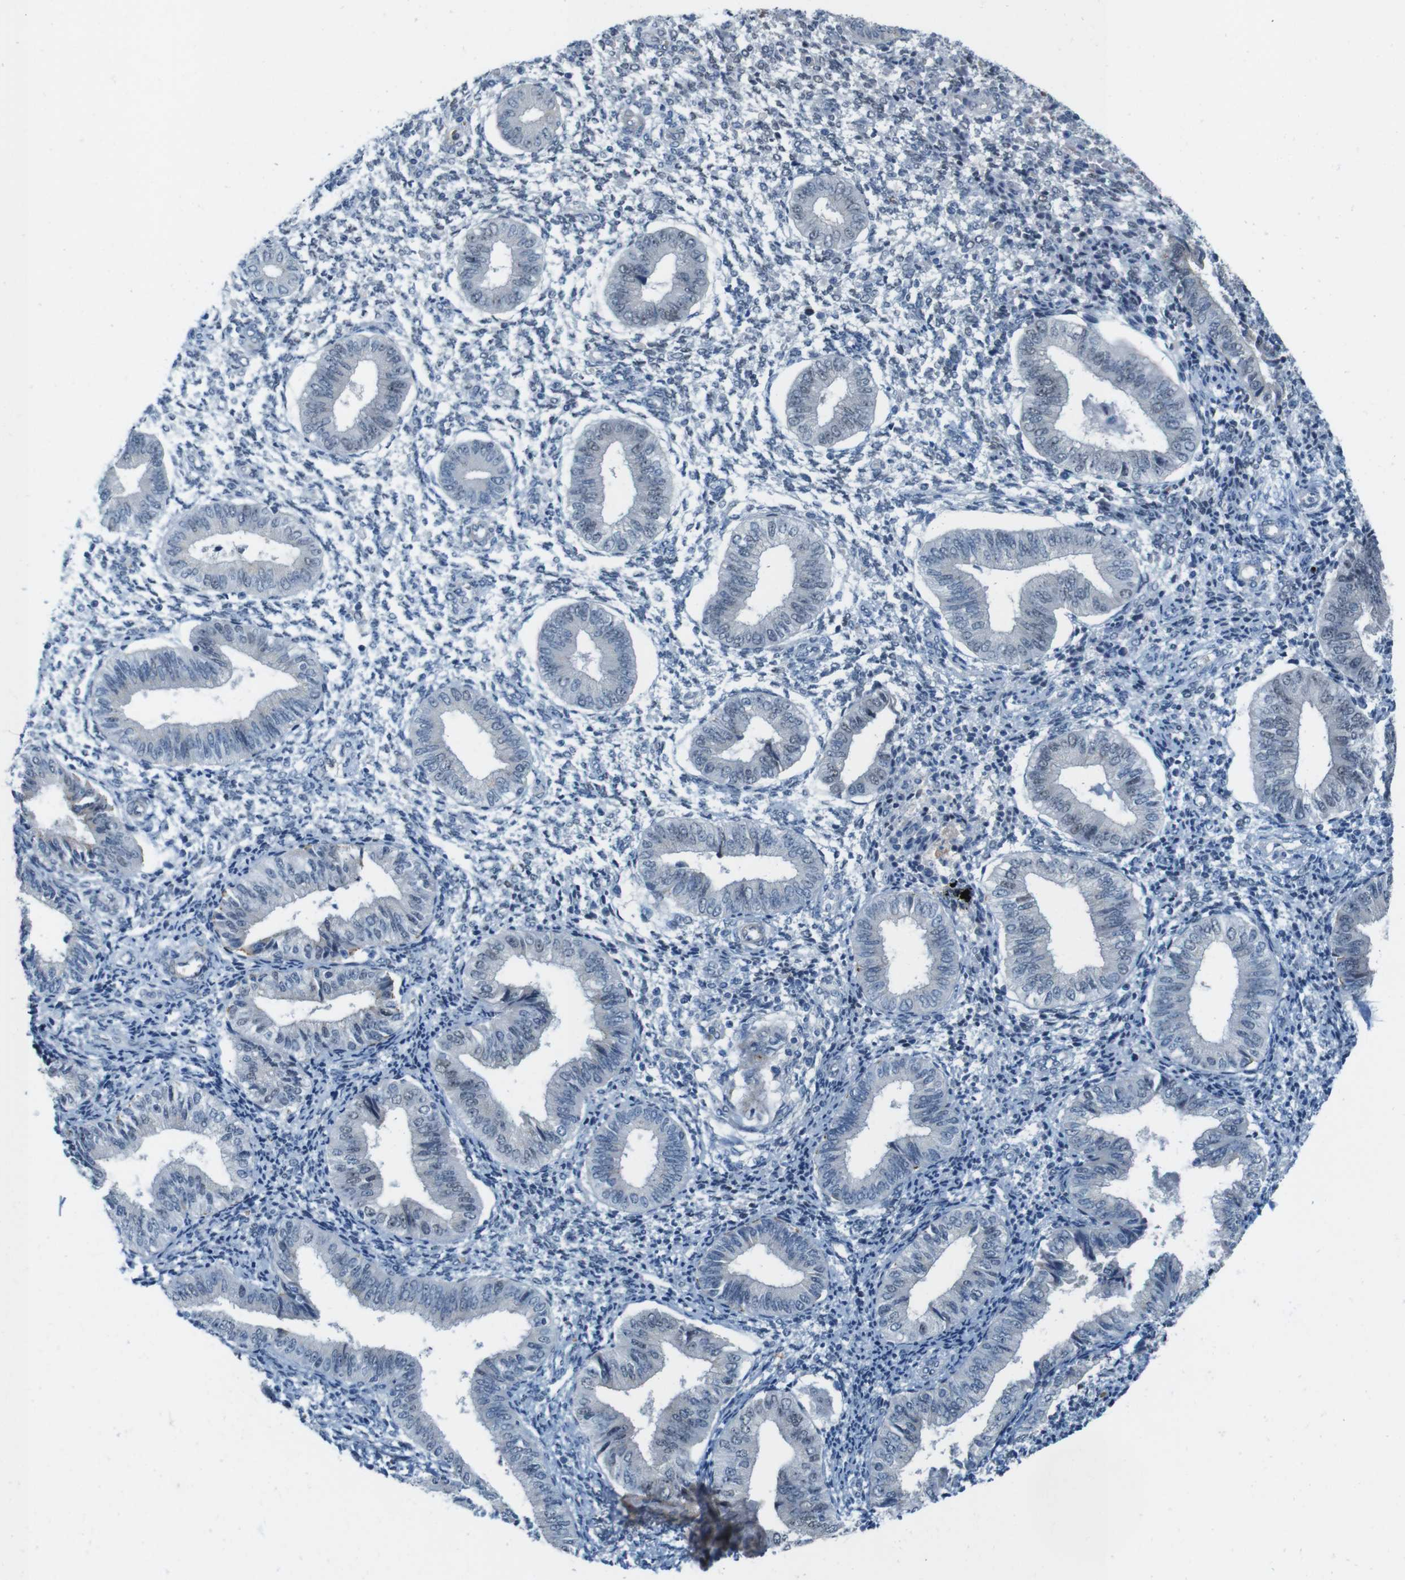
{"staining": {"intensity": "weak", "quantity": "<25%", "location": "nuclear"}, "tissue": "endometrium", "cell_type": "Cells in endometrial stroma", "image_type": "normal", "snomed": [{"axis": "morphology", "description": "Normal tissue, NOS"}, {"axis": "topography", "description": "Endometrium"}], "caption": "A histopathology image of human endometrium is negative for staining in cells in endometrial stroma. Brightfield microscopy of immunohistochemistry (IHC) stained with DAB (brown) and hematoxylin (blue), captured at high magnification.", "gene": "SKI", "patient": {"sex": "female", "age": 50}}